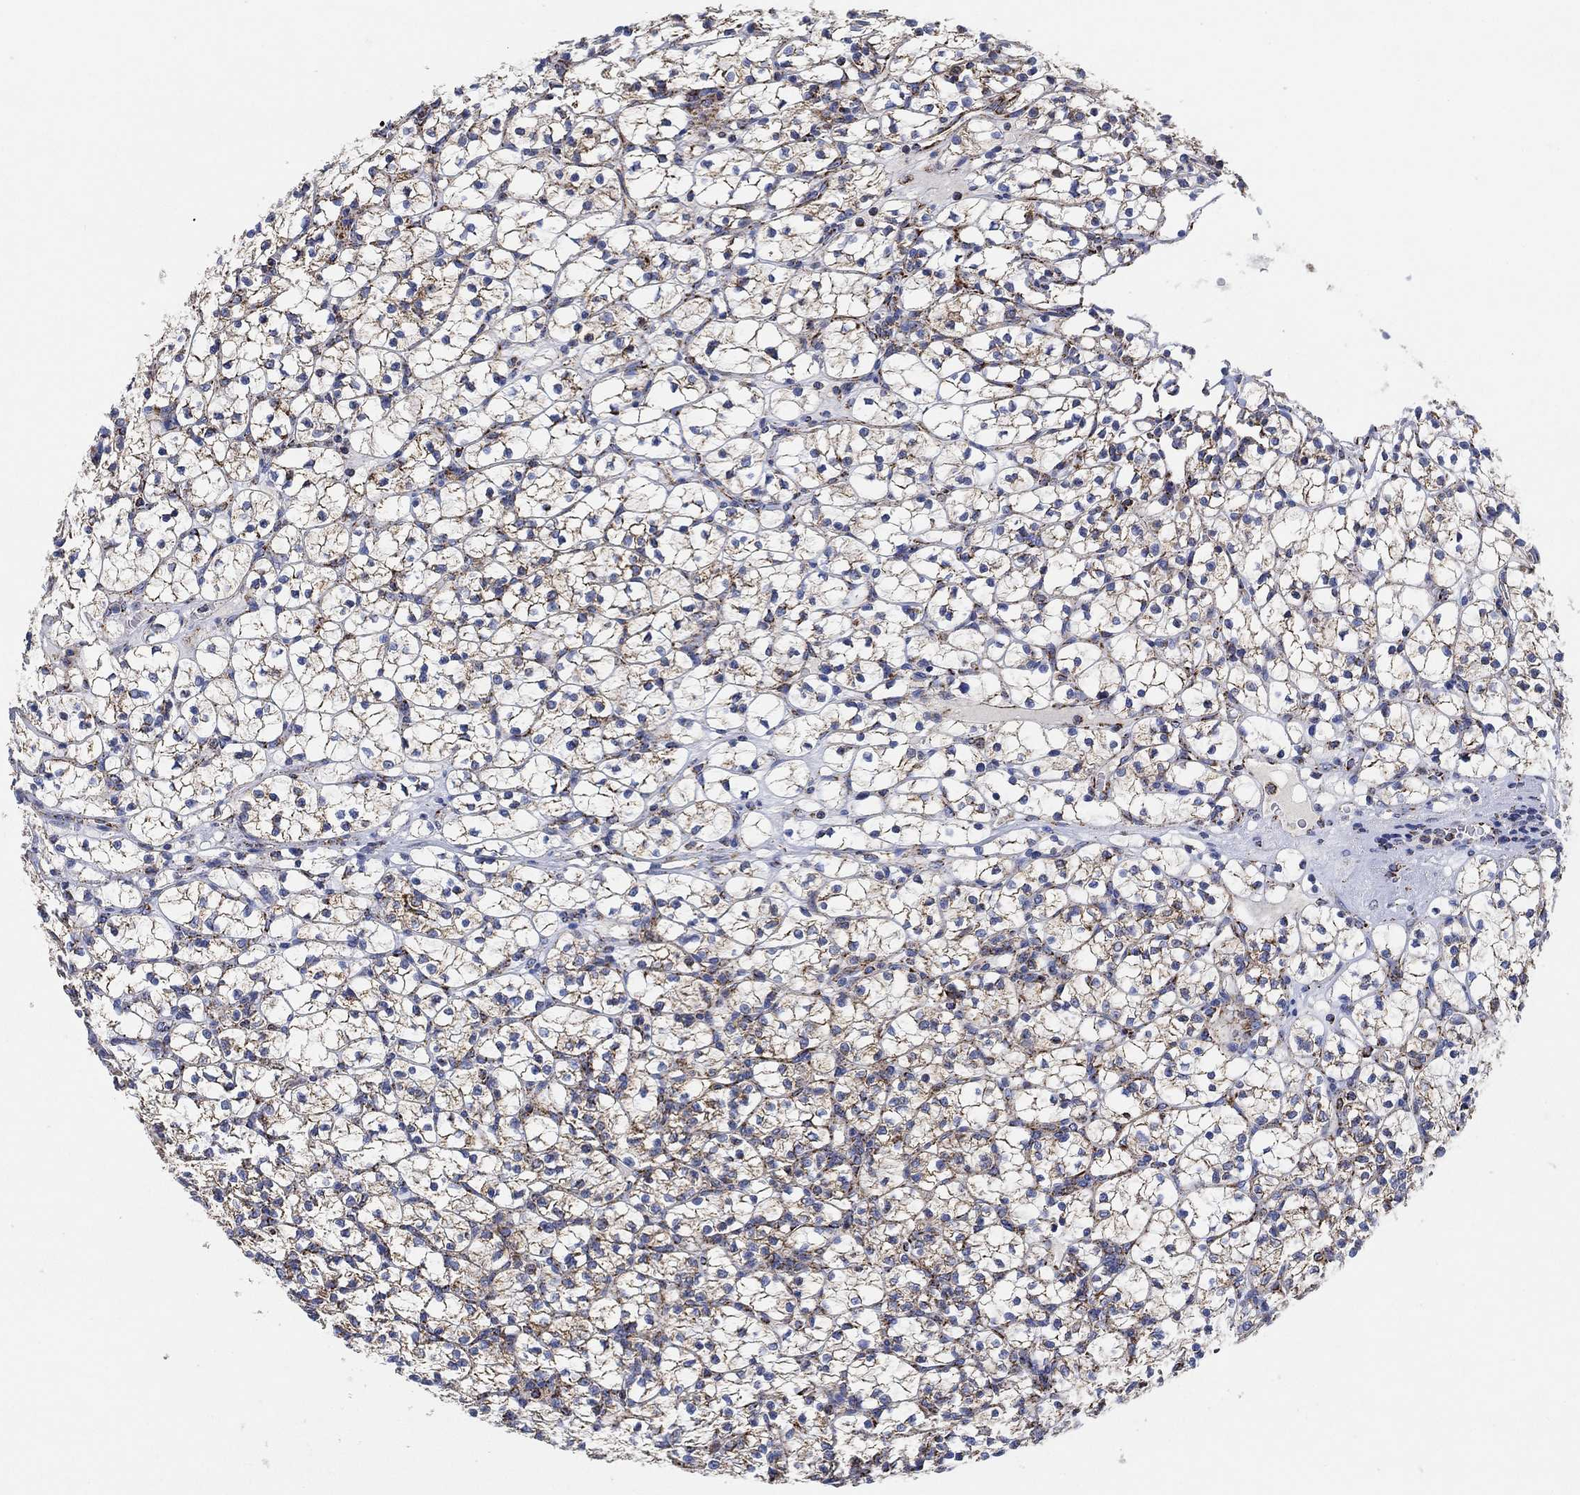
{"staining": {"intensity": "moderate", "quantity": "25%-75%", "location": "cytoplasmic/membranous"}, "tissue": "renal cancer", "cell_type": "Tumor cells", "image_type": "cancer", "snomed": [{"axis": "morphology", "description": "Adenocarcinoma, NOS"}, {"axis": "topography", "description": "Kidney"}], "caption": "Tumor cells show medium levels of moderate cytoplasmic/membranous expression in about 25%-75% of cells in renal adenocarcinoma.", "gene": "NDUFS3", "patient": {"sex": "female", "age": 89}}